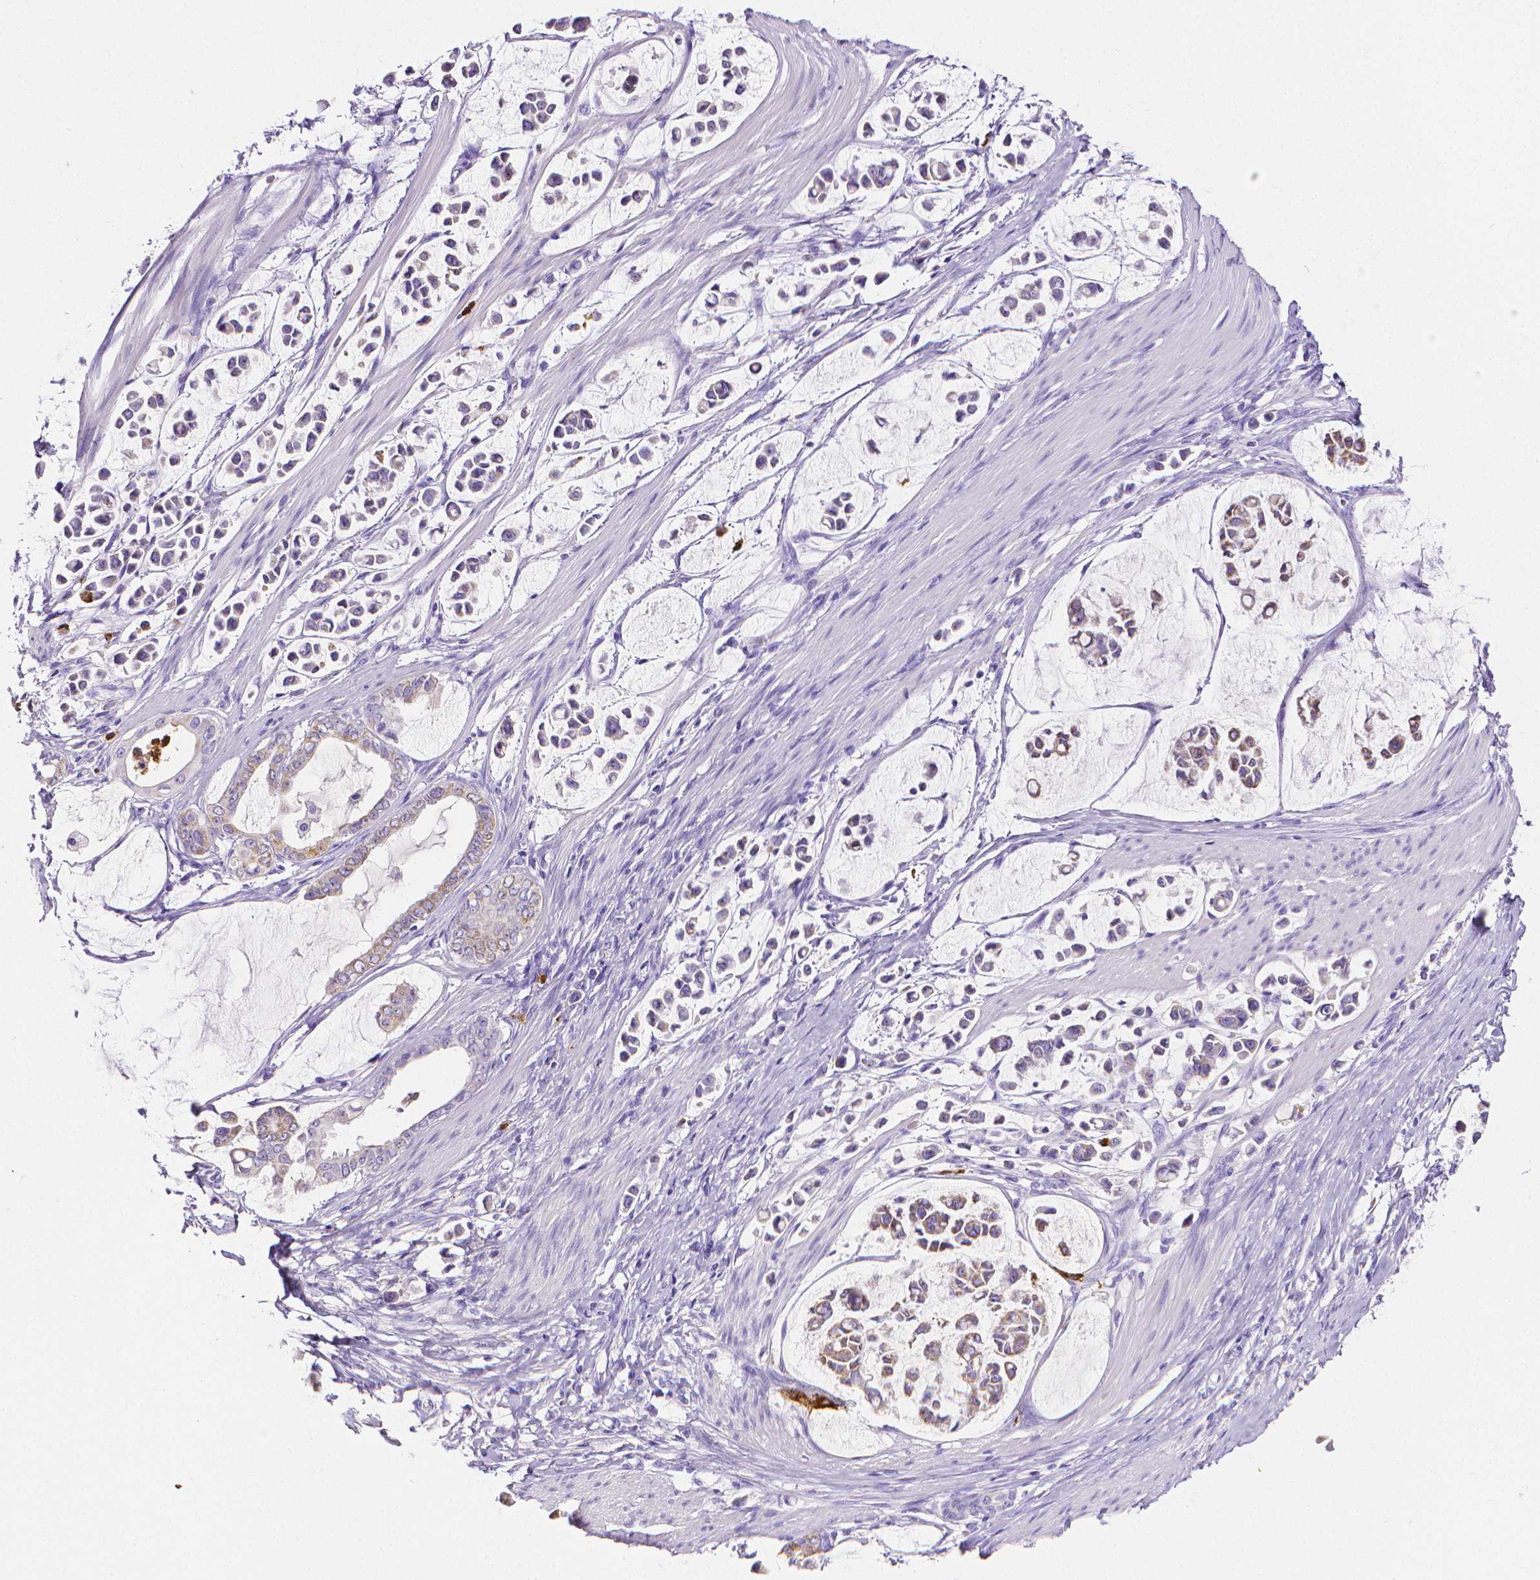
{"staining": {"intensity": "negative", "quantity": "none", "location": "none"}, "tissue": "stomach cancer", "cell_type": "Tumor cells", "image_type": "cancer", "snomed": [{"axis": "morphology", "description": "Adenocarcinoma, NOS"}, {"axis": "topography", "description": "Stomach"}], "caption": "This is an immunohistochemistry (IHC) histopathology image of stomach cancer. There is no positivity in tumor cells.", "gene": "MMP9", "patient": {"sex": "male", "age": 82}}